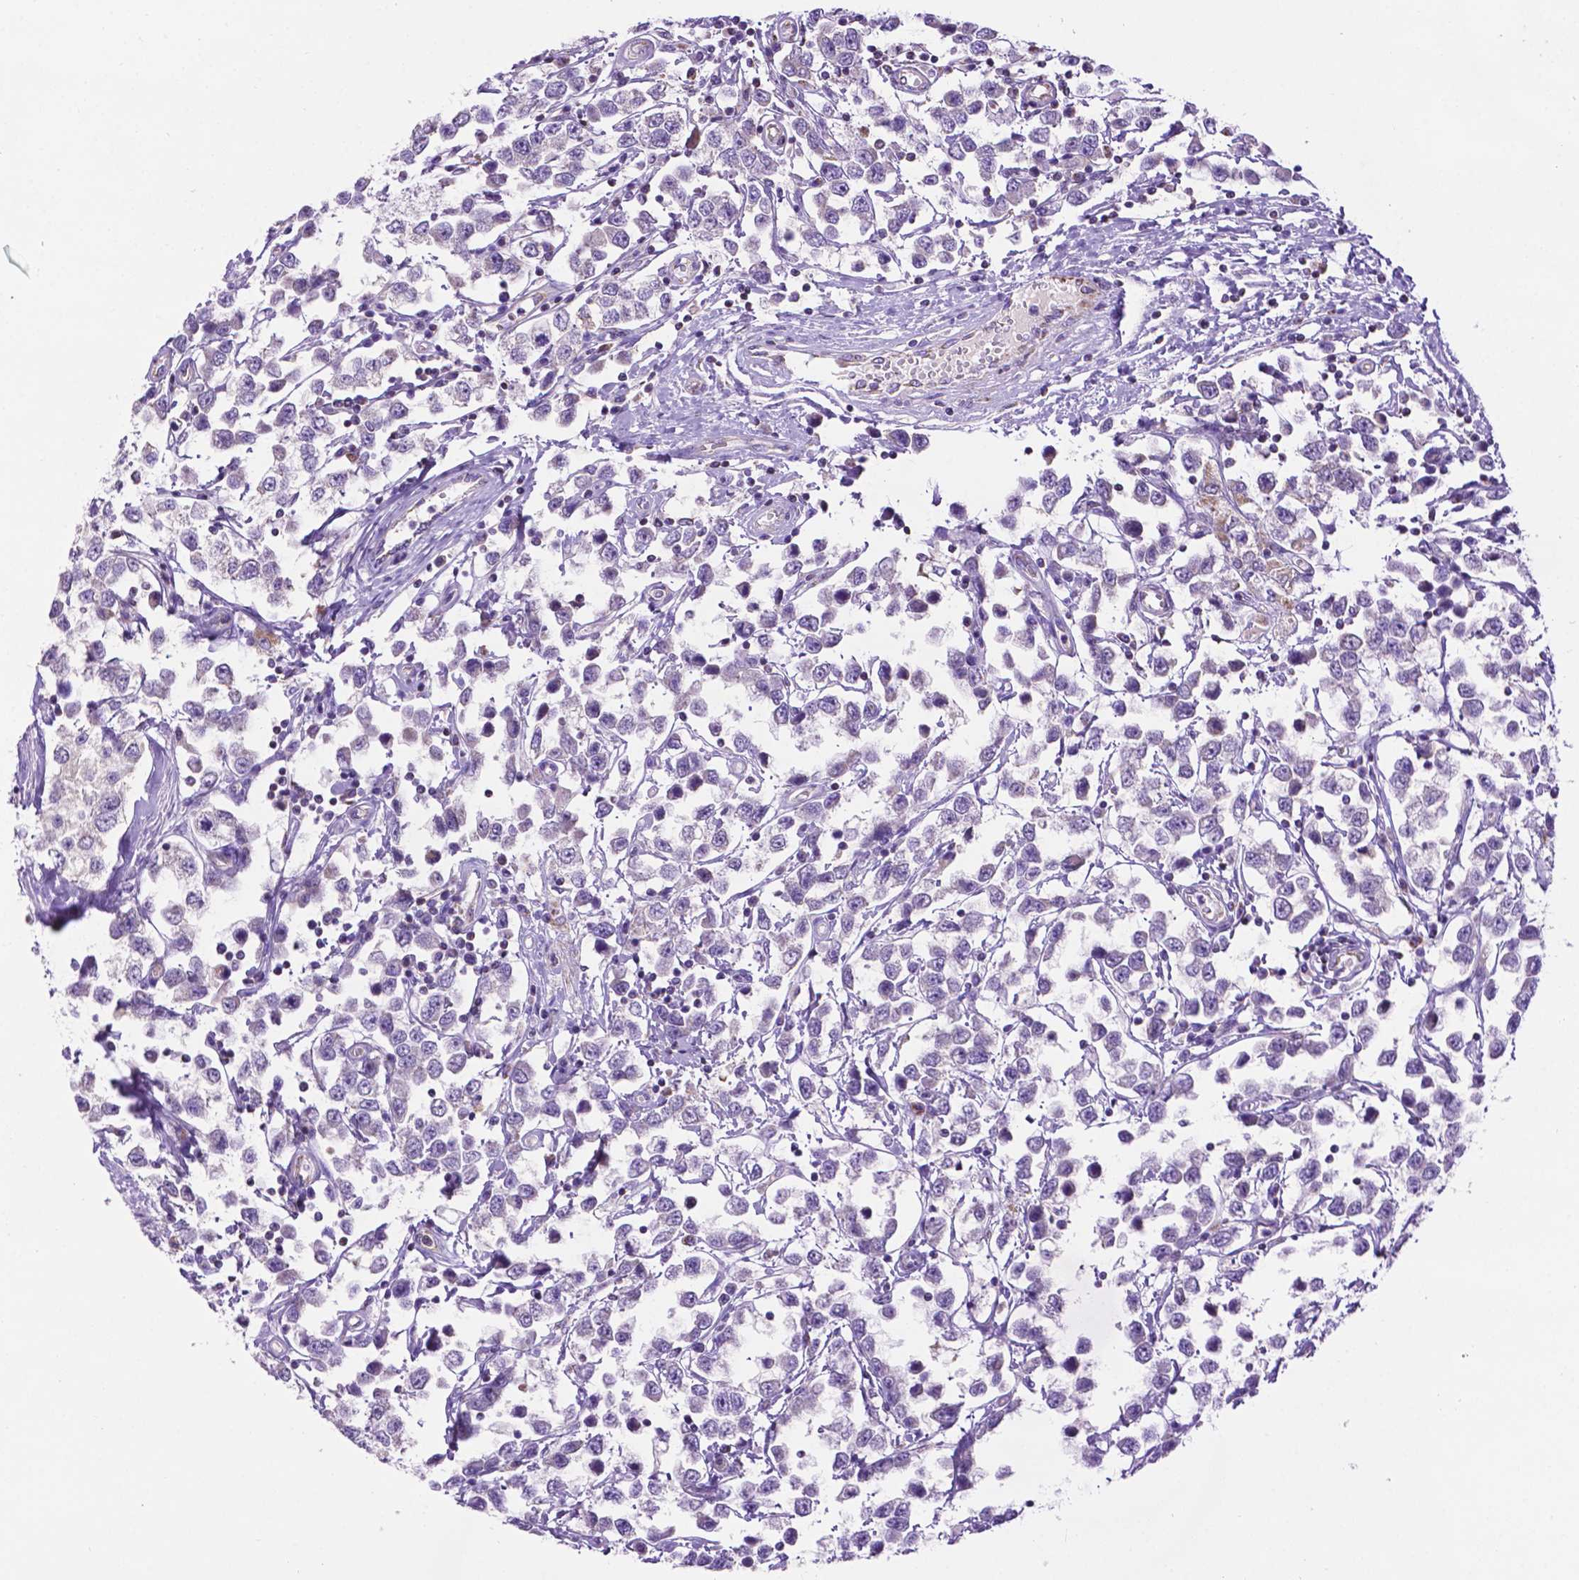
{"staining": {"intensity": "weak", "quantity": "25%-75%", "location": "cytoplasmic/membranous"}, "tissue": "testis cancer", "cell_type": "Tumor cells", "image_type": "cancer", "snomed": [{"axis": "morphology", "description": "Seminoma, NOS"}, {"axis": "topography", "description": "Testis"}], "caption": "IHC photomicrograph of human testis cancer stained for a protein (brown), which exhibits low levels of weak cytoplasmic/membranous expression in about 25%-75% of tumor cells.", "gene": "PHYHIP", "patient": {"sex": "male", "age": 34}}